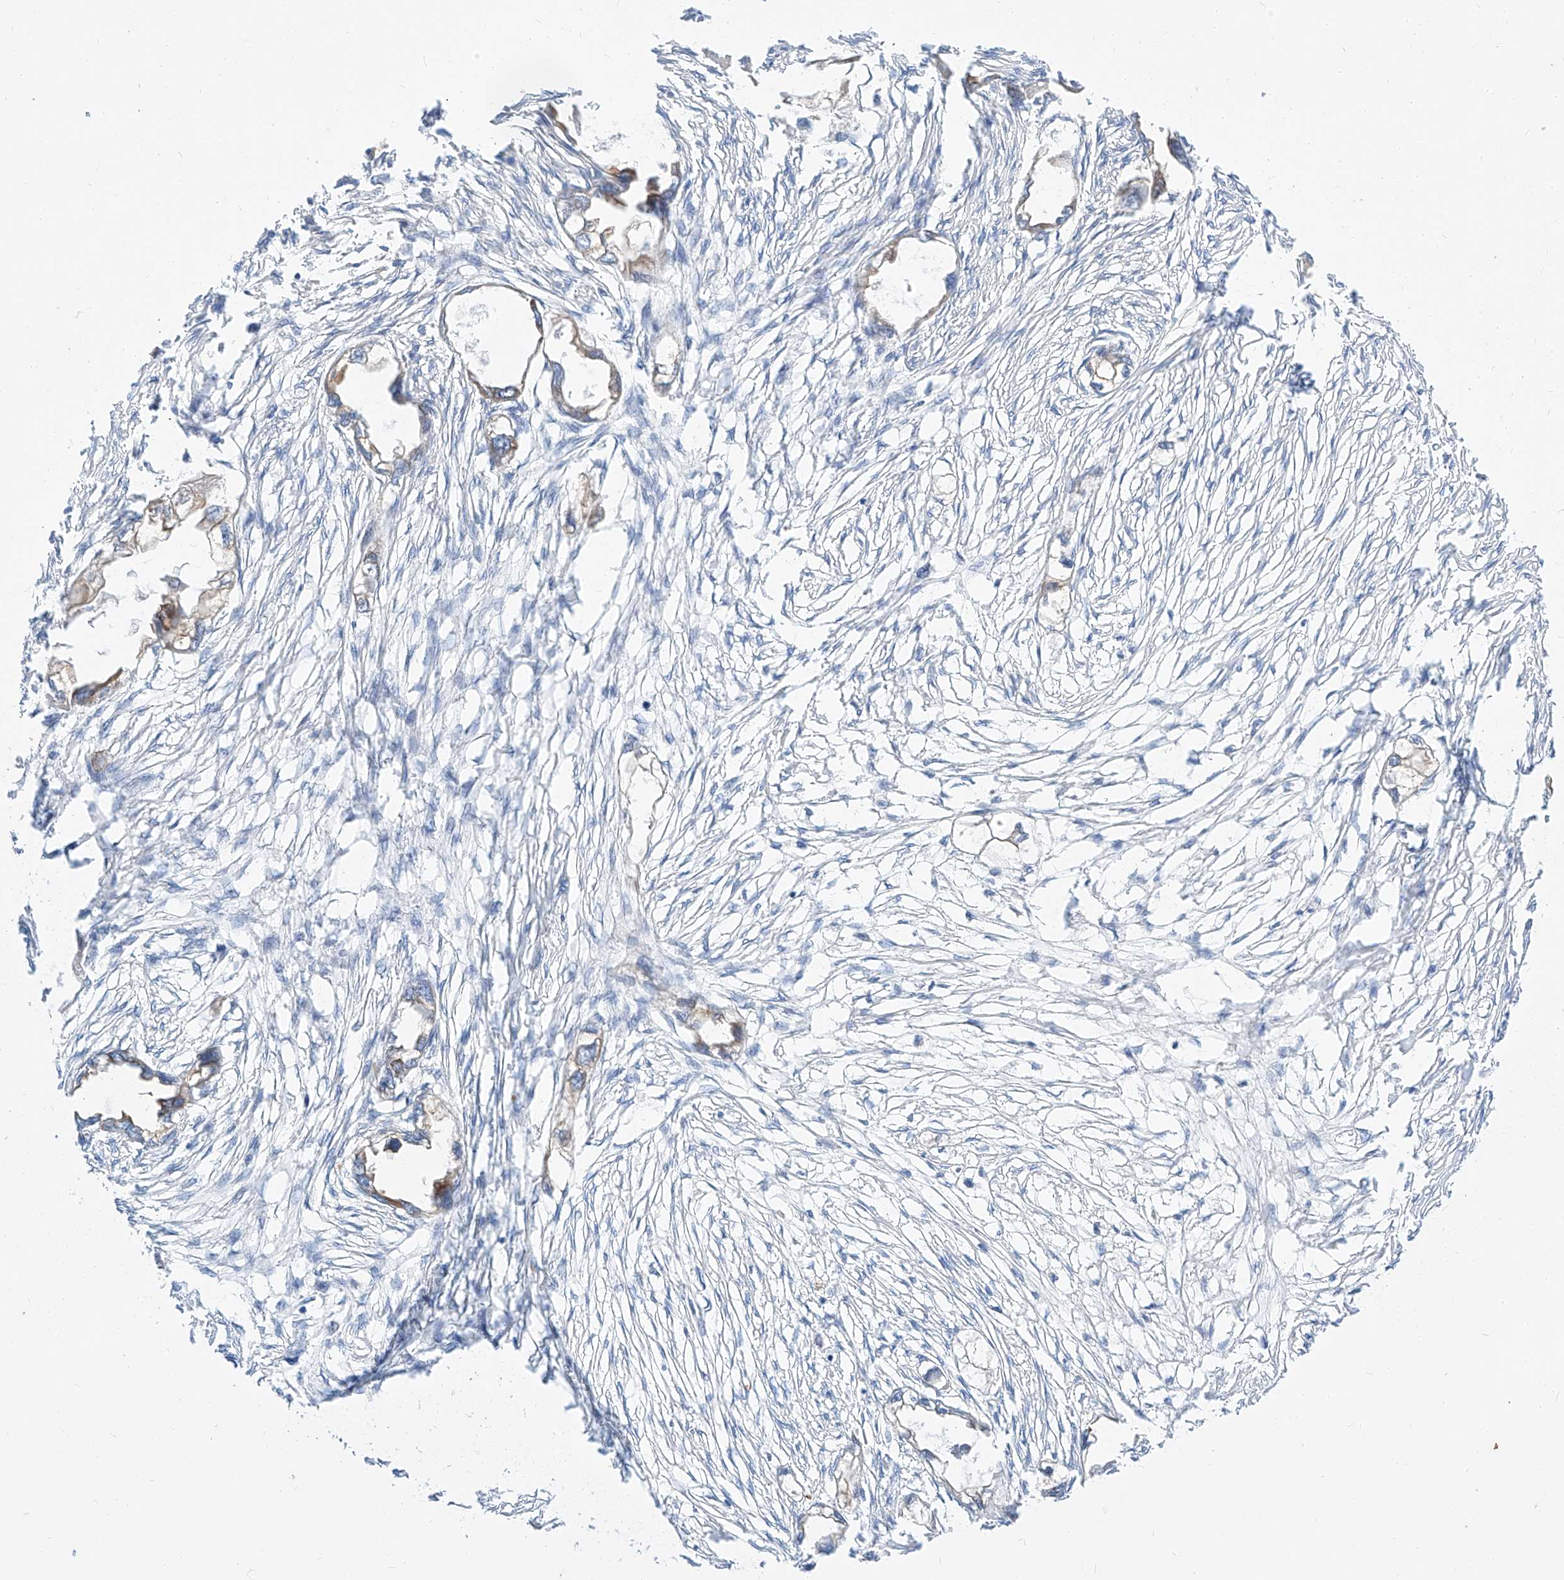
{"staining": {"intensity": "weak", "quantity": "25%-75%", "location": "cytoplasmic/membranous"}, "tissue": "endometrial cancer", "cell_type": "Tumor cells", "image_type": "cancer", "snomed": [{"axis": "morphology", "description": "Adenocarcinoma, NOS"}, {"axis": "morphology", "description": "Adenocarcinoma, metastatic, NOS"}, {"axis": "topography", "description": "Adipose tissue"}, {"axis": "topography", "description": "Endometrium"}], "caption": "Approximately 25%-75% of tumor cells in endometrial cancer show weak cytoplasmic/membranous protein staining as visualized by brown immunohistochemical staining.", "gene": "MAP7", "patient": {"sex": "female", "age": 67}}